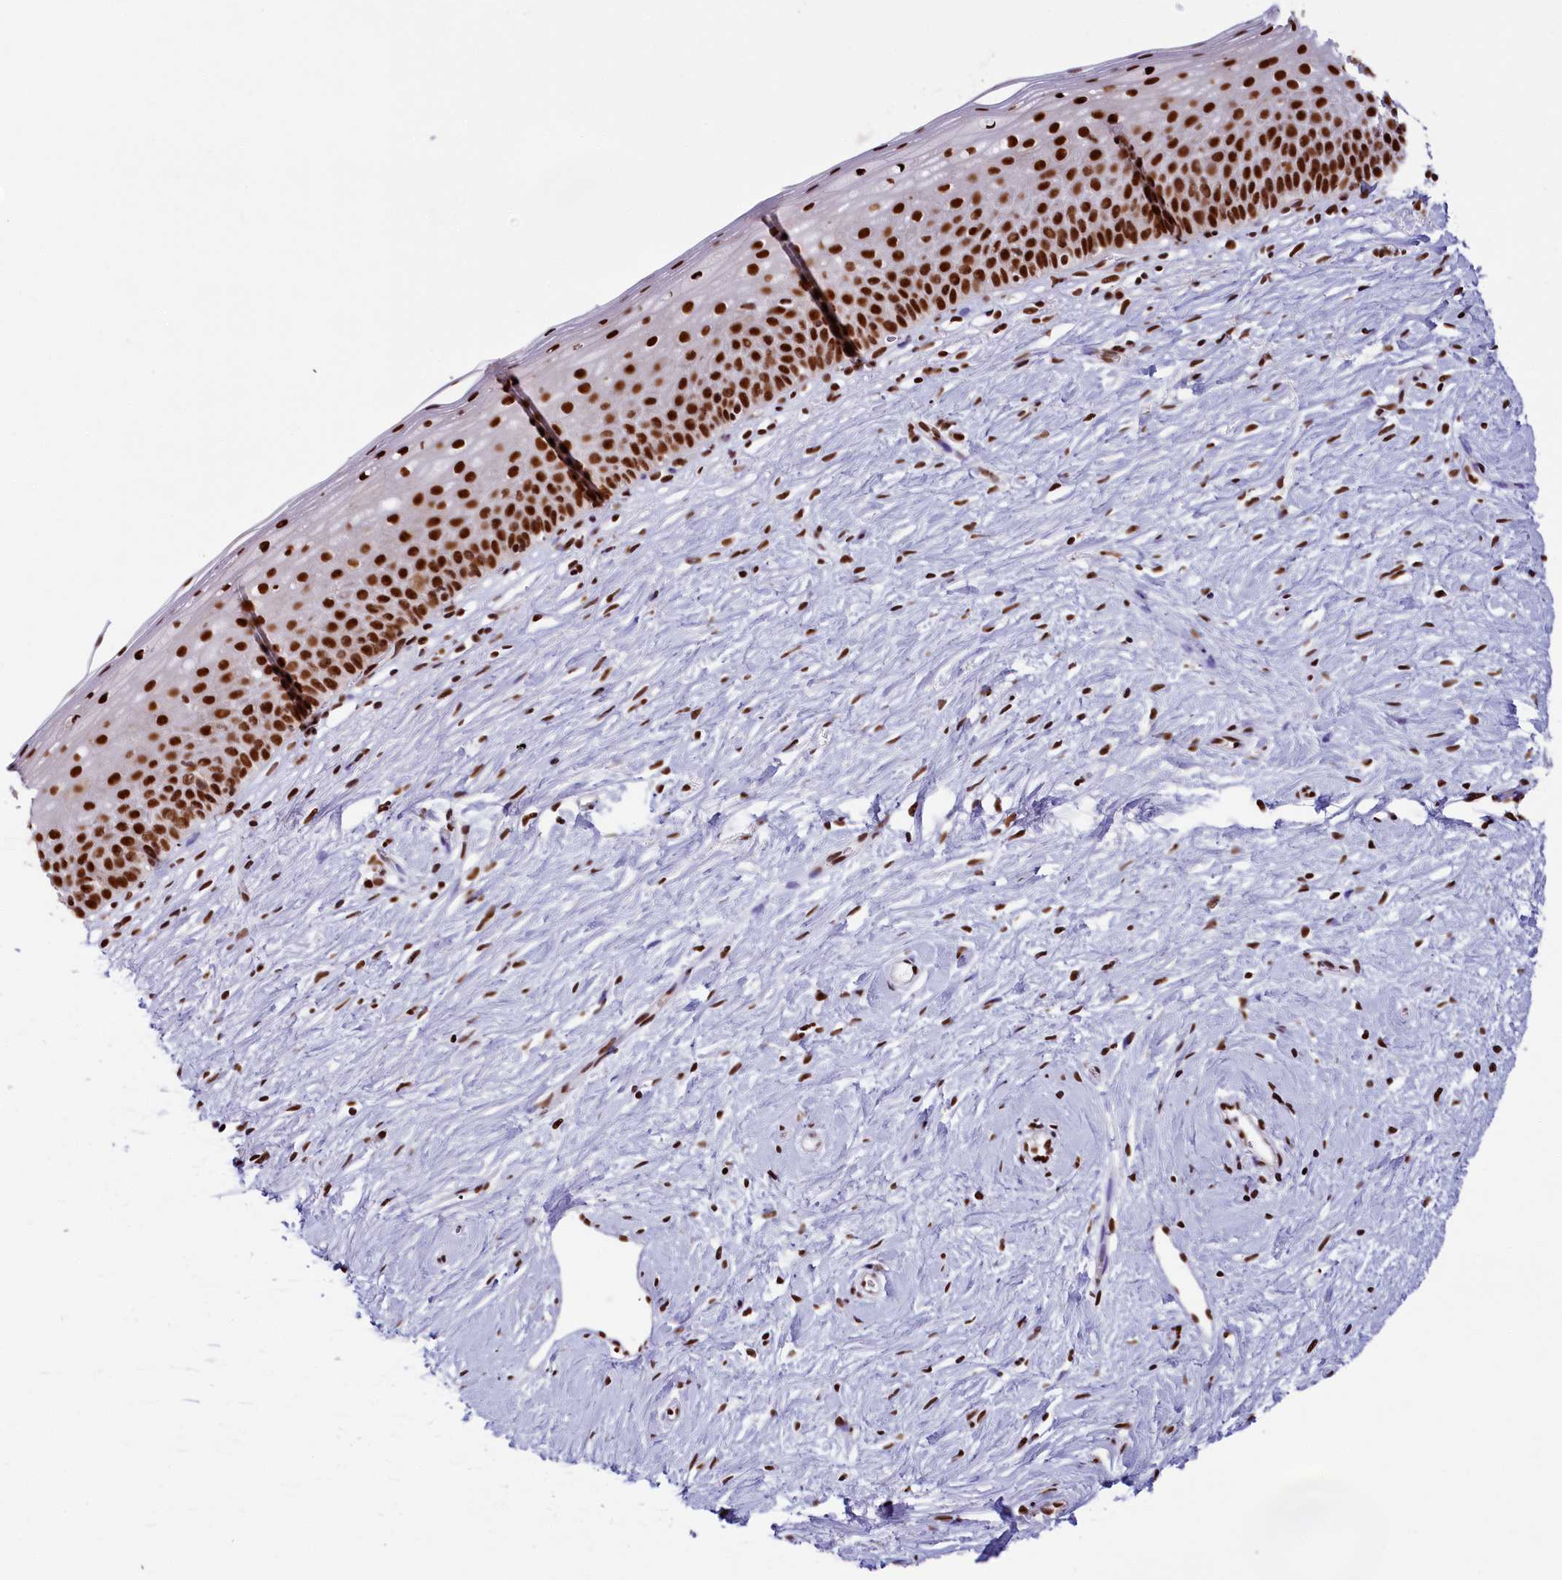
{"staining": {"intensity": "strong", "quantity": ">75%", "location": "nuclear"}, "tissue": "cervix", "cell_type": "Glandular cells", "image_type": "normal", "snomed": [{"axis": "morphology", "description": "Normal tissue, NOS"}, {"axis": "topography", "description": "Cervix"}], "caption": "This is a photomicrograph of immunohistochemistry staining of unremarkable cervix, which shows strong positivity in the nuclear of glandular cells.", "gene": "SNRNP70", "patient": {"sex": "female", "age": 57}}